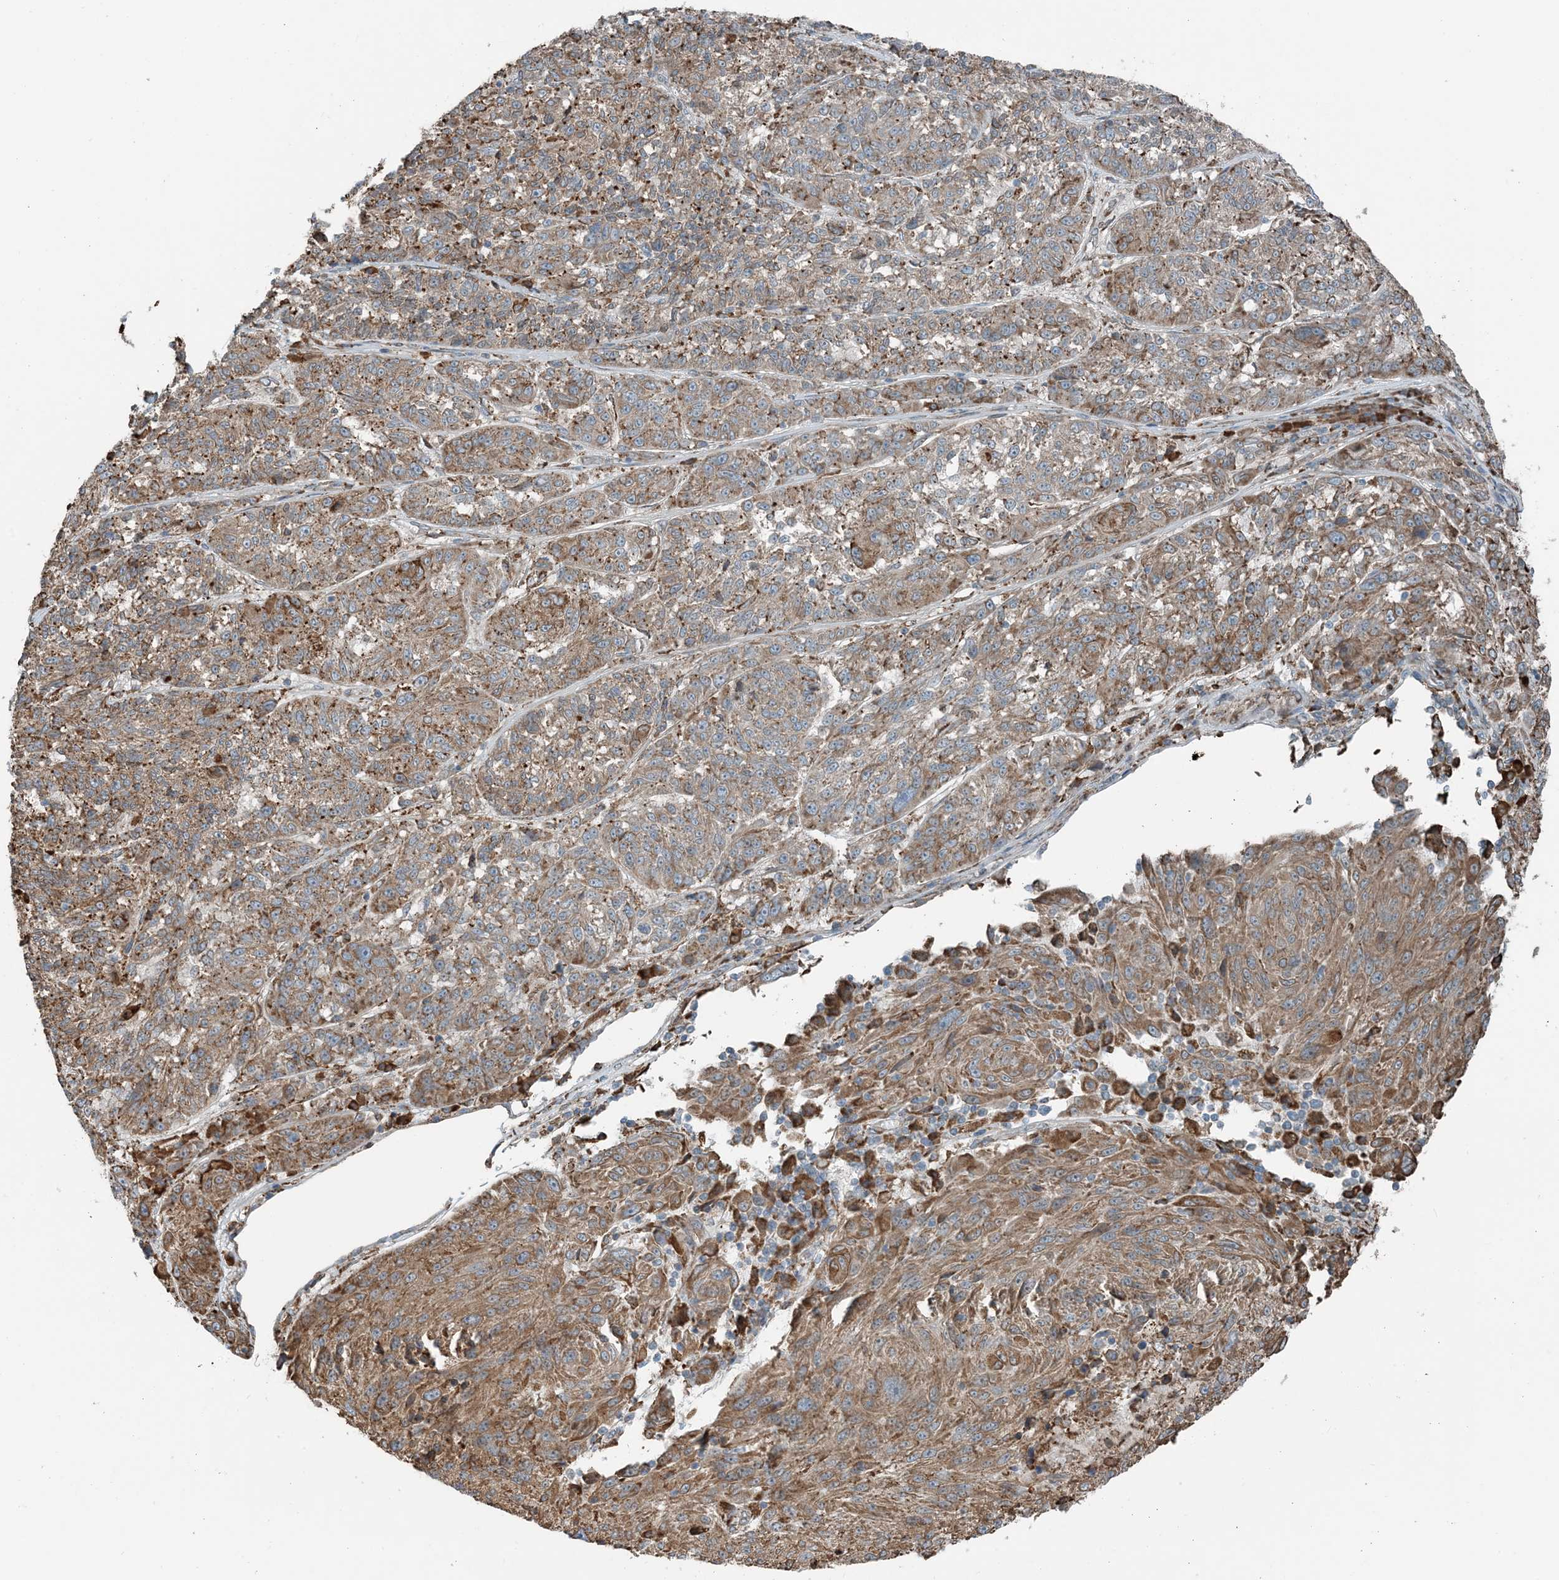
{"staining": {"intensity": "moderate", "quantity": ">75%", "location": "cytoplasmic/membranous"}, "tissue": "melanoma", "cell_type": "Tumor cells", "image_type": "cancer", "snomed": [{"axis": "morphology", "description": "Malignant melanoma, NOS"}, {"axis": "topography", "description": "Skin"}], "caption": "Human melanoma stained with a protein marker demonstrates moderate staining in tumor cells.", "gene": "CERKL", "patient": {"sex": "male", "age": 53}}